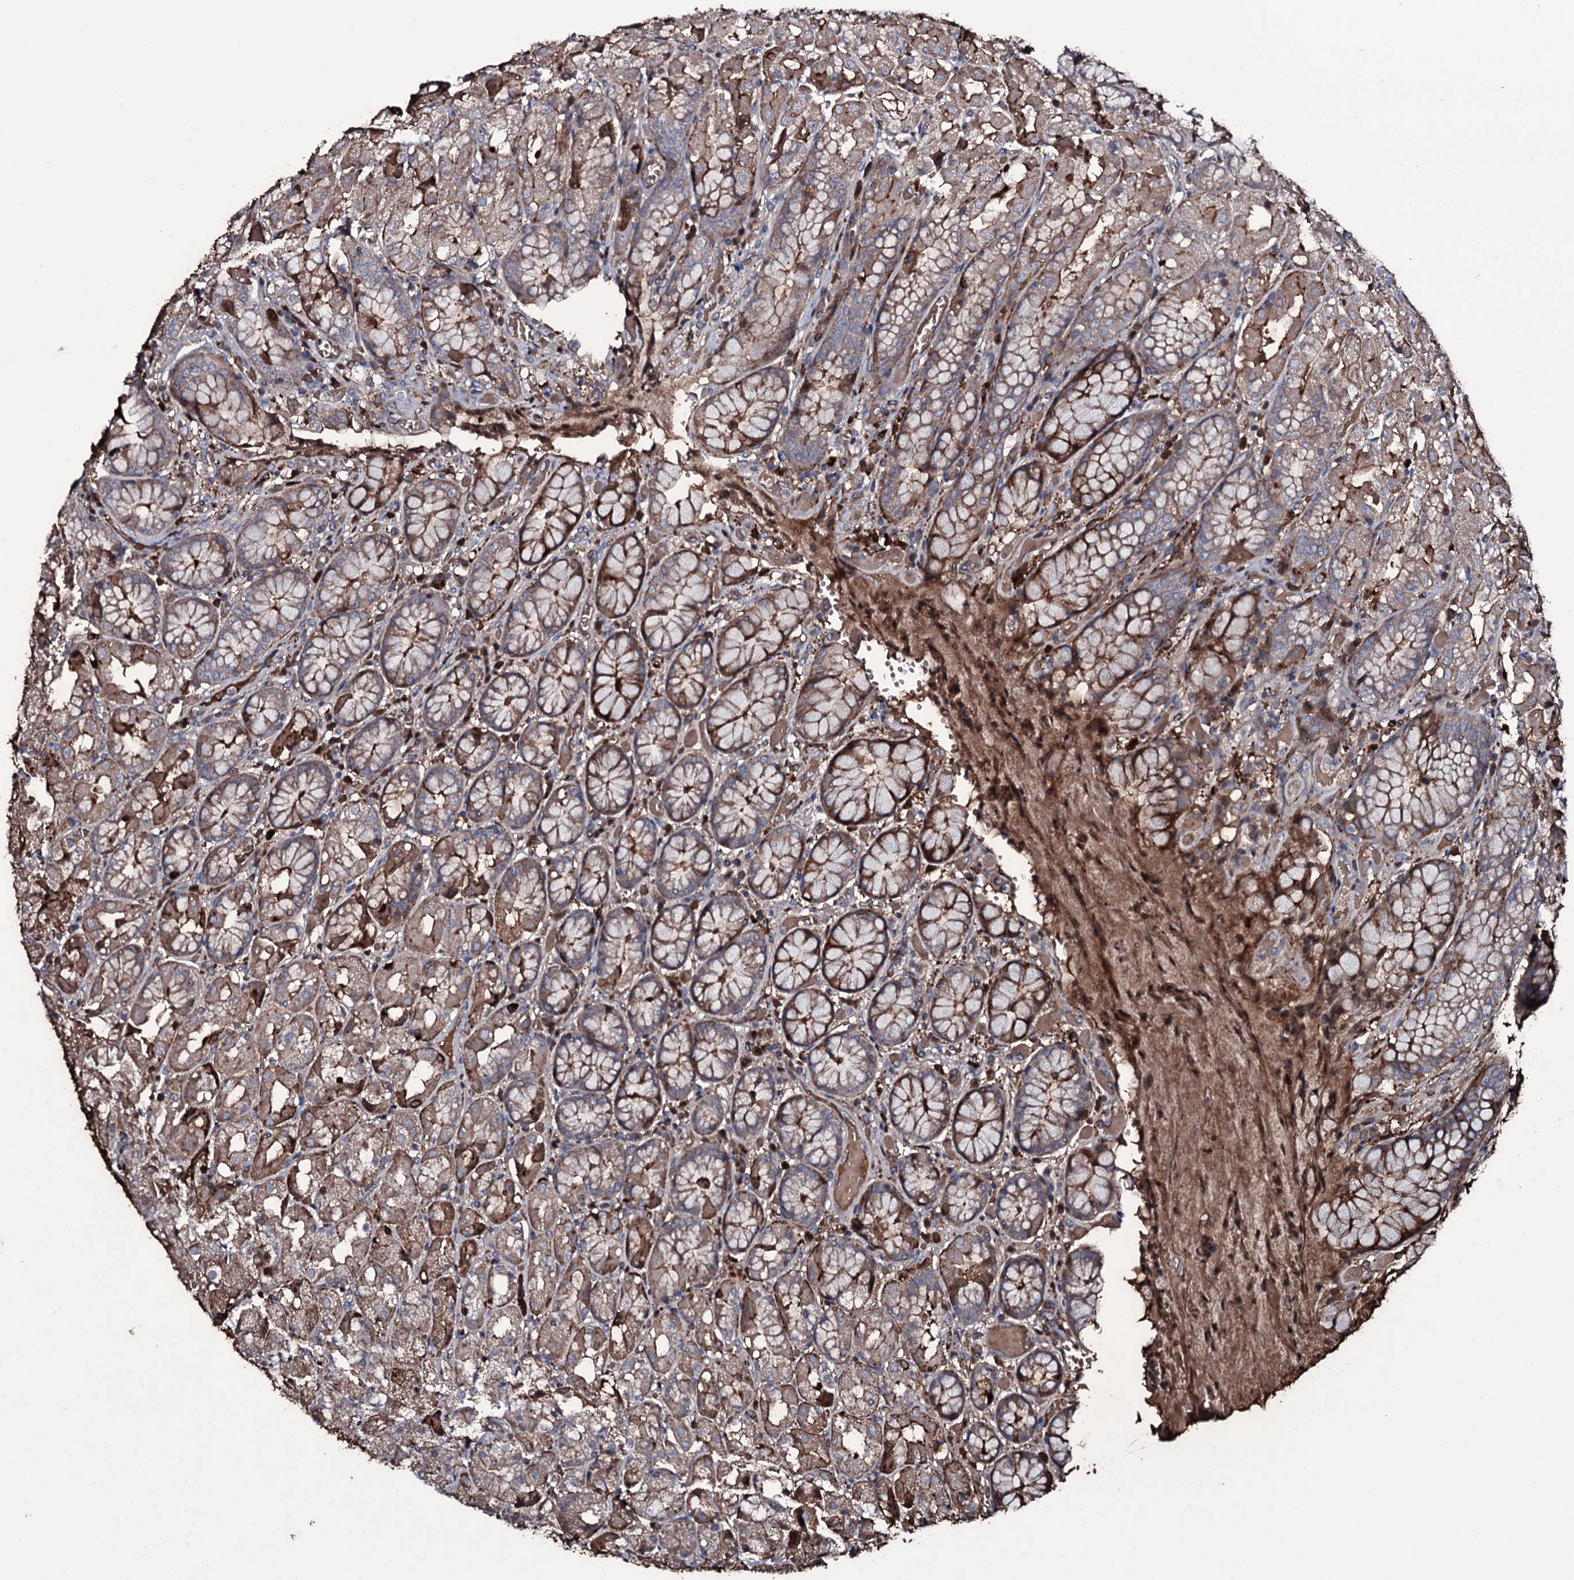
{"staining": {"intensity": "strong", "quantity": "25%-75%", "location": "cytoplasmic/membranous"}, "tissue": "stomach", "cell_type": "Glandular cells", "image_type": "normal", "snomed": [{"axis": "morphology", "description": "Normal tissue, NOS"}, {"axis": "topography", "description": "Stomach, upper"}], "caption": "The photomicrograph exhibits staining of benign stomach, revealing strong cytoplasmic/membranous protein expression (brown color) within glandular cells. Nuclei are stained in blue.", "gene": "ZSWIM8", "patient": {"sex": "male", "age": 72}}